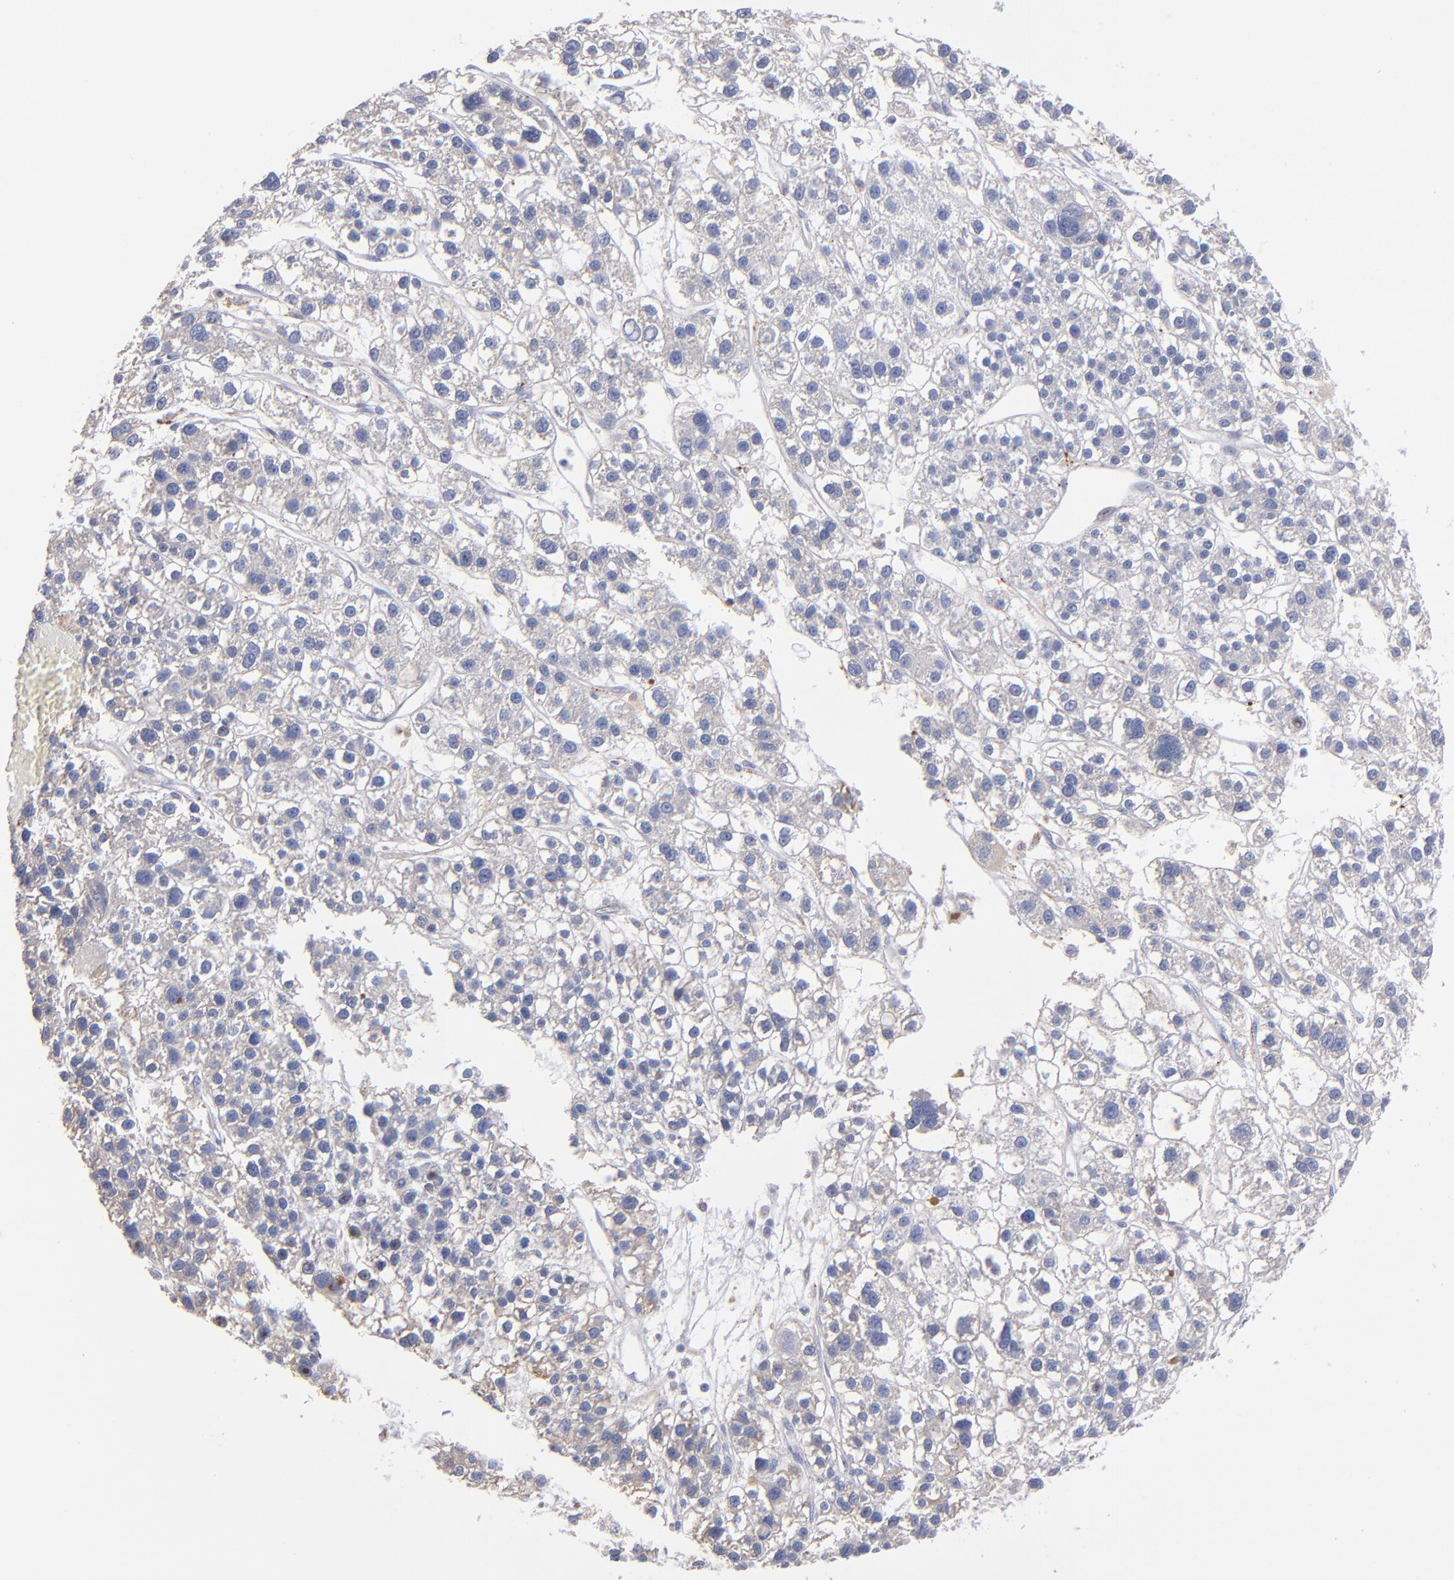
{"staining": {"intensity": "negative", "quantity": "none", "location": "none"}, "tissue": "liver cancer", "cell_type": "Tumor cells", "image_type": "cancer", "snomed": [{"axis": "morphology", "description": "Carcinoma, Hepatocellular, NOS"}, {"axis": "topography", "description": "Liver"}], "caption": "An image of human hepatocellular carcinoma (liver) is negative for staining in tumor cells.", "gene": "MFGE8", "patient": {"sex": "female", "age": 85}}